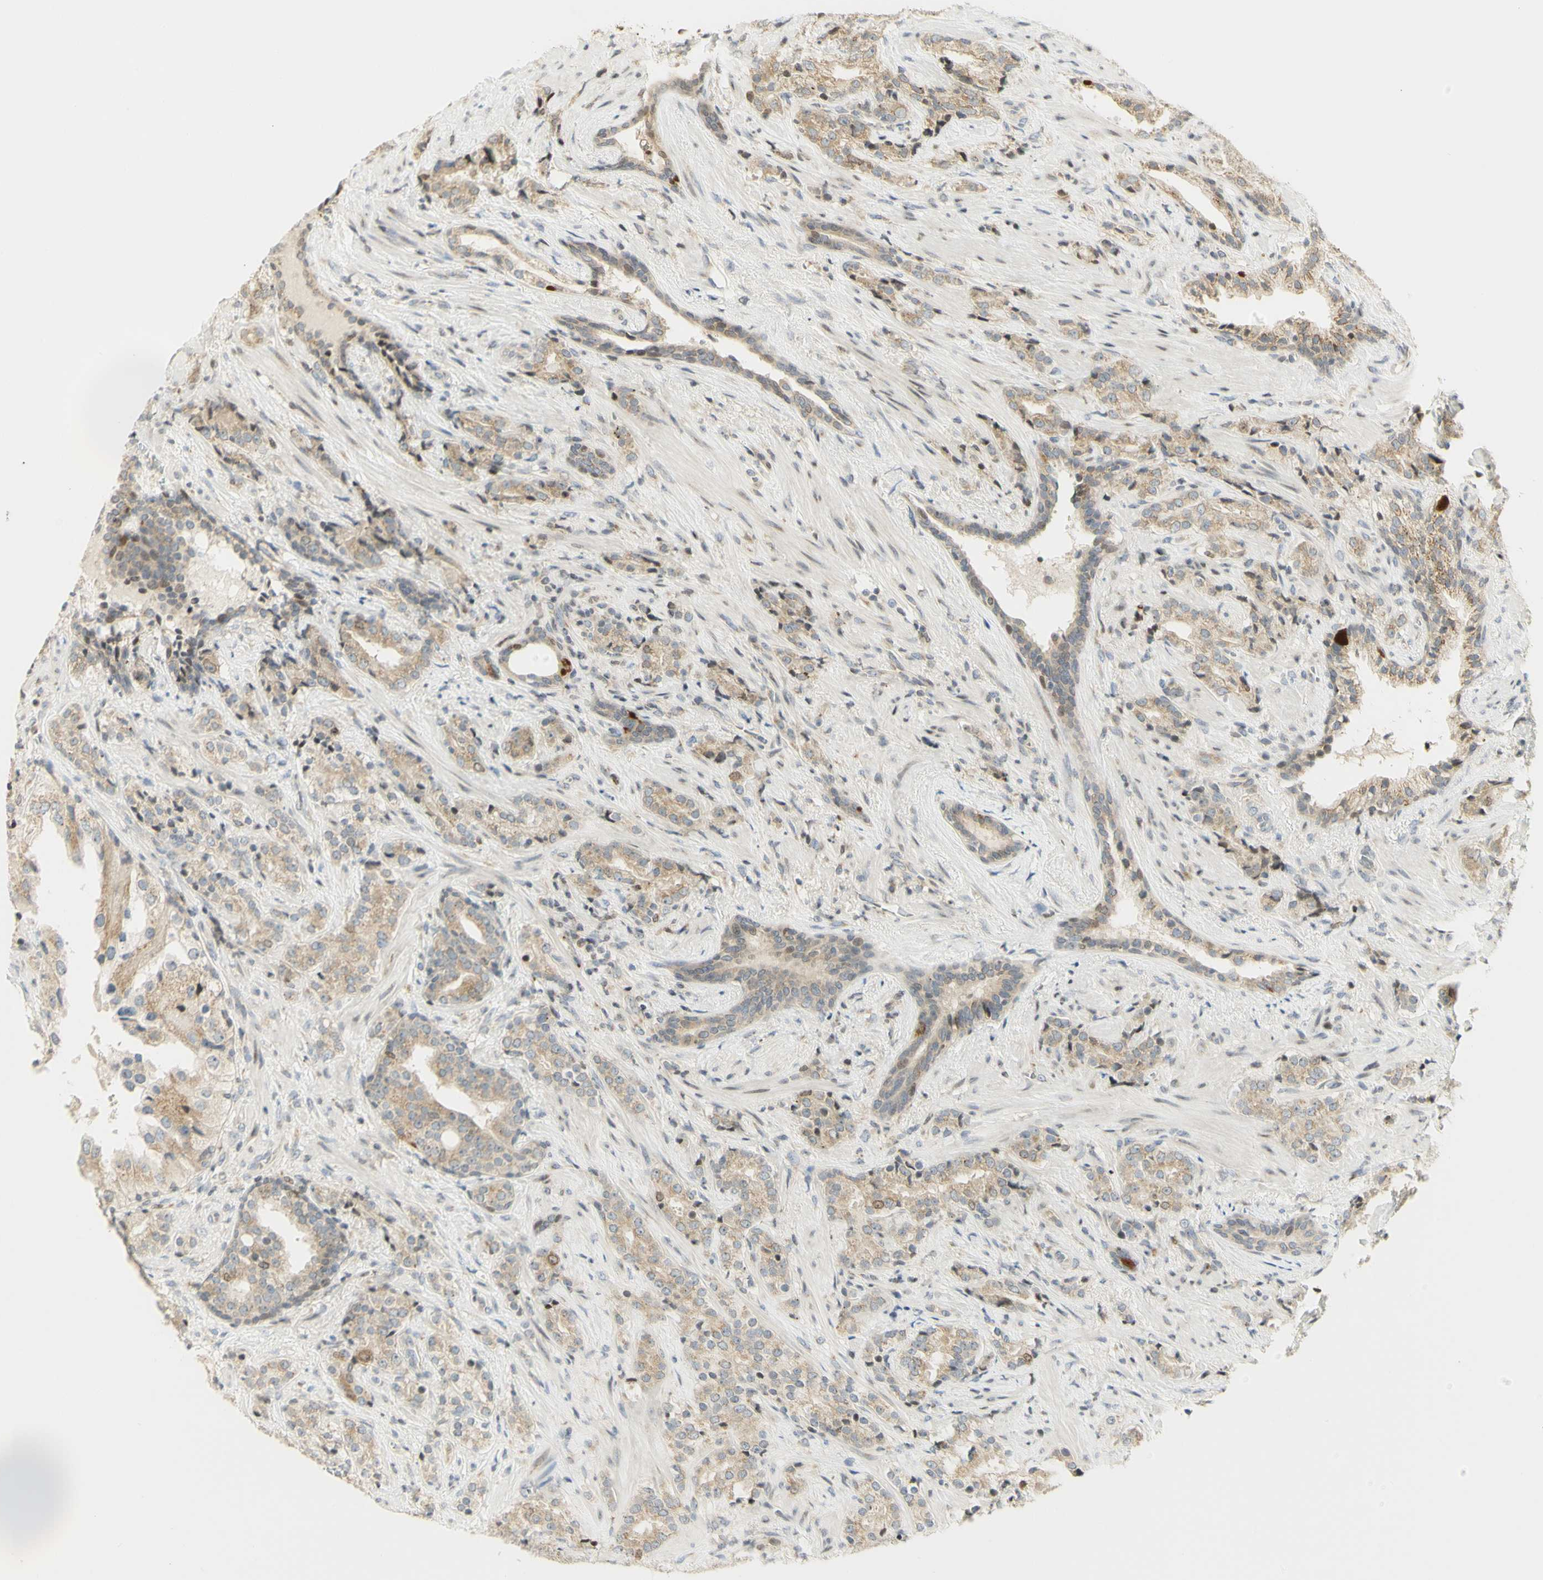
{"staining": {"intensity": "weak", "quantity": ">75%", "location": "cytoplasmic/membranous"}, "tissue": "prostate cancer", "cell_type": "Tumor cells", "image_type": "cancer", "snomed": [{"axis": "morphology", "description": "Adenocarcinoma, High grade"}, {"axis": "topography", "description": "Prostate"}], "caption": "Immunohistochemistry of prostate cancer reveals low levels of weak cytoplasmic/membranous positivity in about >75% of tumor cells.", "gene": "KIF11", "patient": {"sex": "male", "age": 71}}